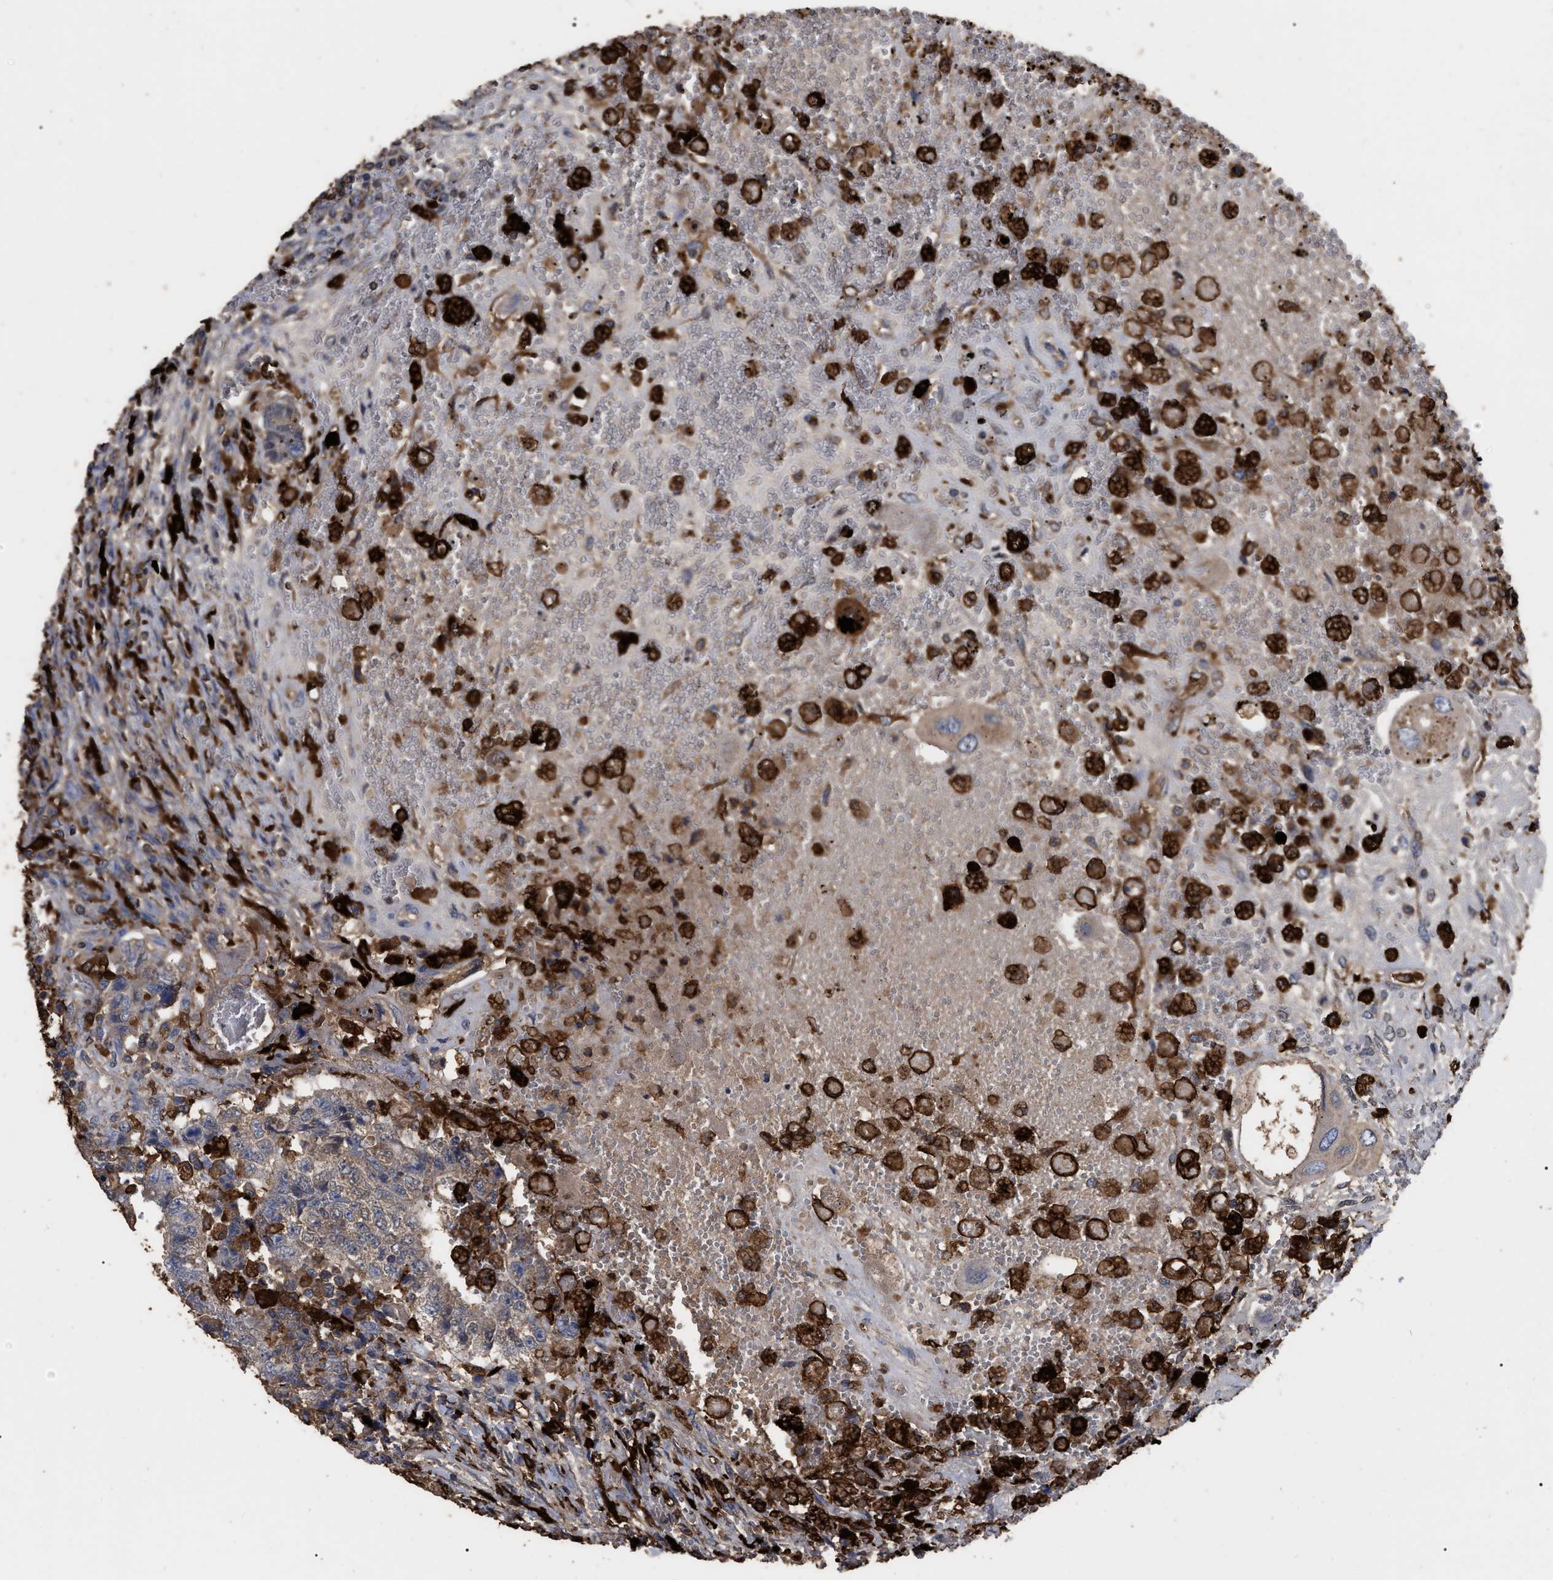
{"staining": {"intensity": "weak", "quantity": ">75%", "location": "cytoplasmic/membranous"}, "tissue": "testis cancer", "cell_type": "Tumor cells", "image_type": "cancer", "snomed": [{"axis": "morphology", "description": "Carcinoma, Embryonal, NOS"}, {"axis": "topography", "description": "Testis"}], "caption": "Weak cytoplasmic/membranous protein staining is present in about >75% of tumor cells in testis cancer (embryonal carcinoma). (Brightfield microscopy of DAB IHC at high magnification).", "gene": "GPR179", "patient": {"sex": "male", "age": 26}}